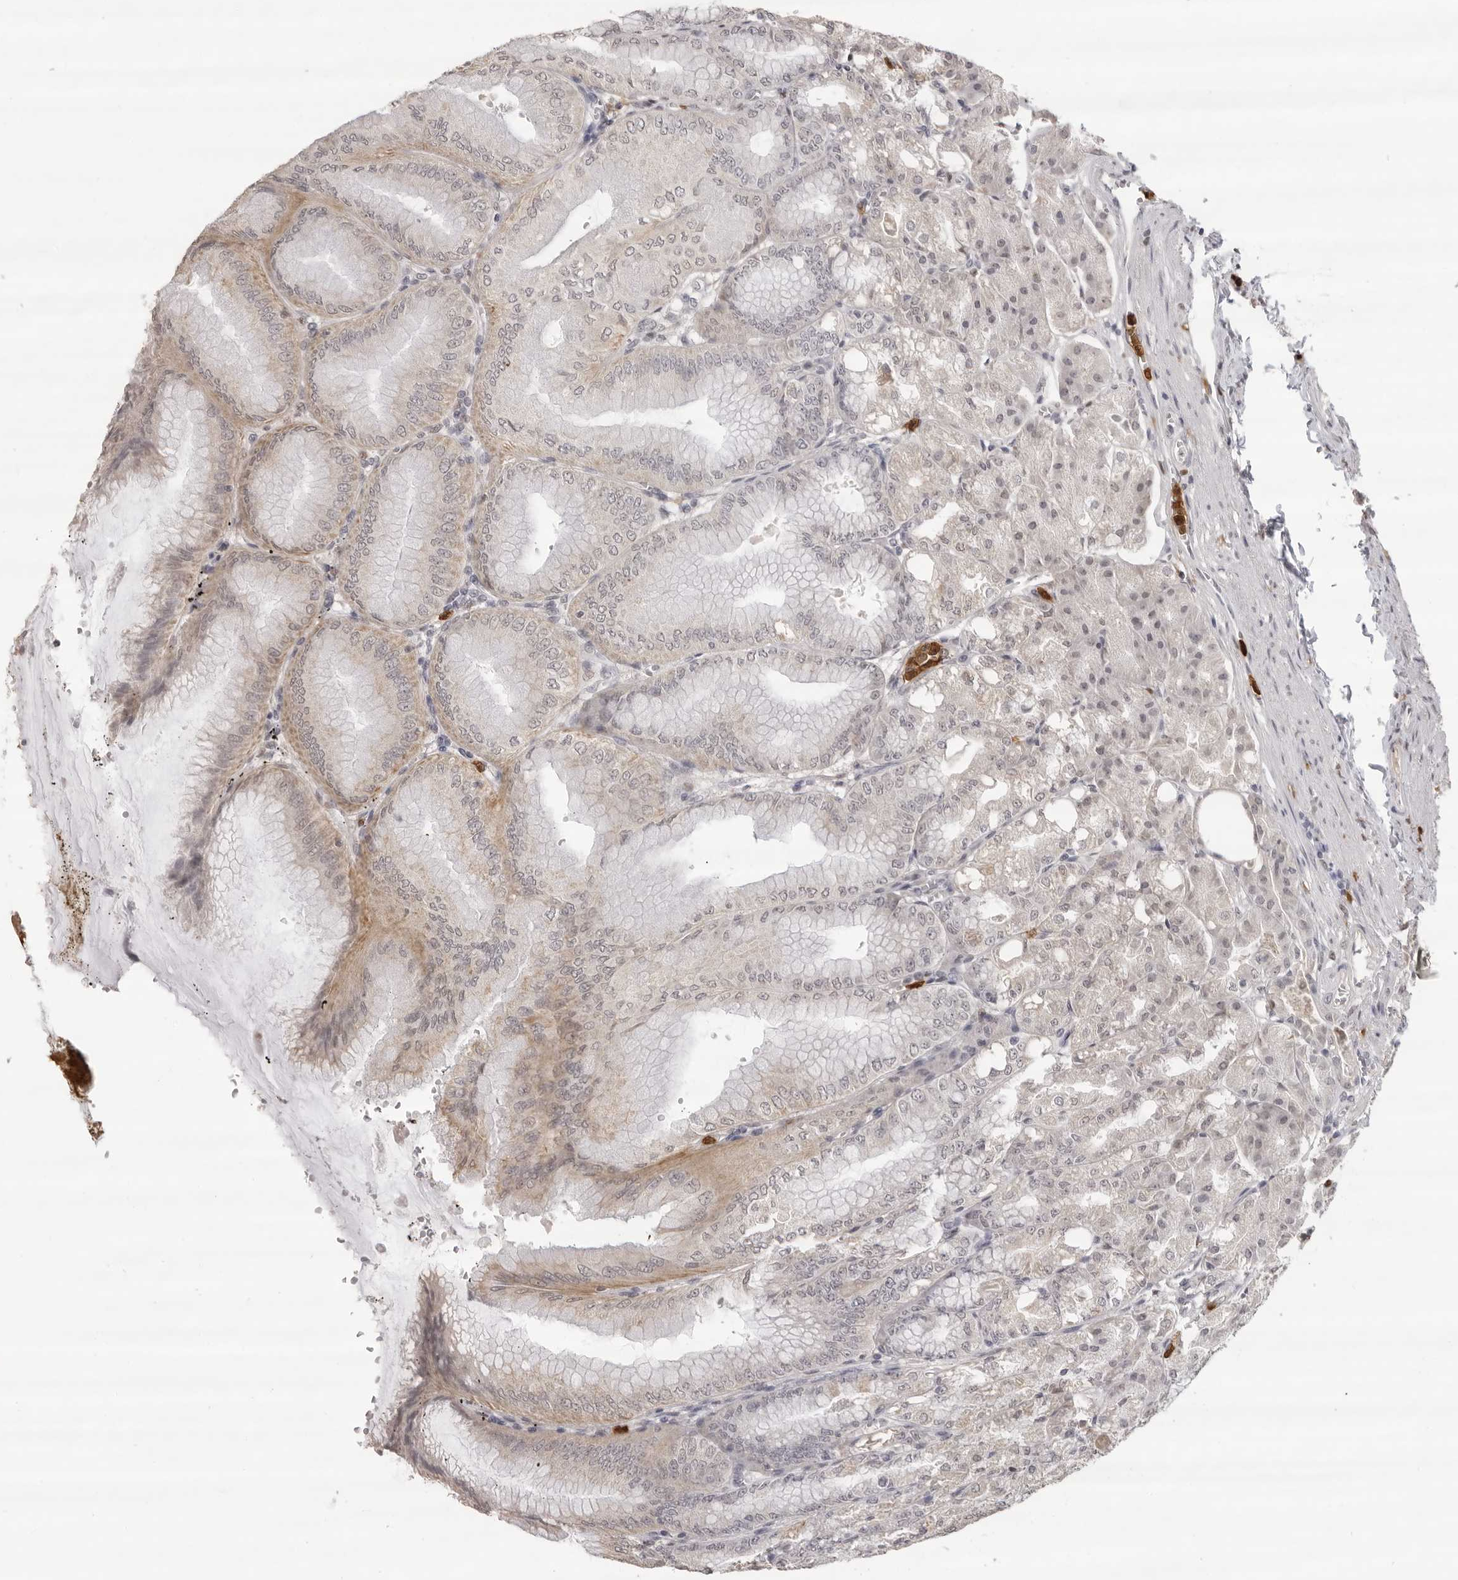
{"staining": {"intensity": "weak", "quantity": "<25%", "location": "cytoplasmic/membranous"}, "tissue": "stomach", "cell_type": "Glandular cells", "image_type": "normal", "snomed": [{"axis": "morphology", "description": "Normal tissue, NOS"}, {"axis": "topography", "description": "Stomach, lower"}], "caption": "High magnification brightfield microscopy of normal stomach stained with DAB (brown) and counterstained with hematoxylin (blue): glandular cells show no significant positivity.", "gene": "IL31", "patient": {"sex": "male", "age": 71}}